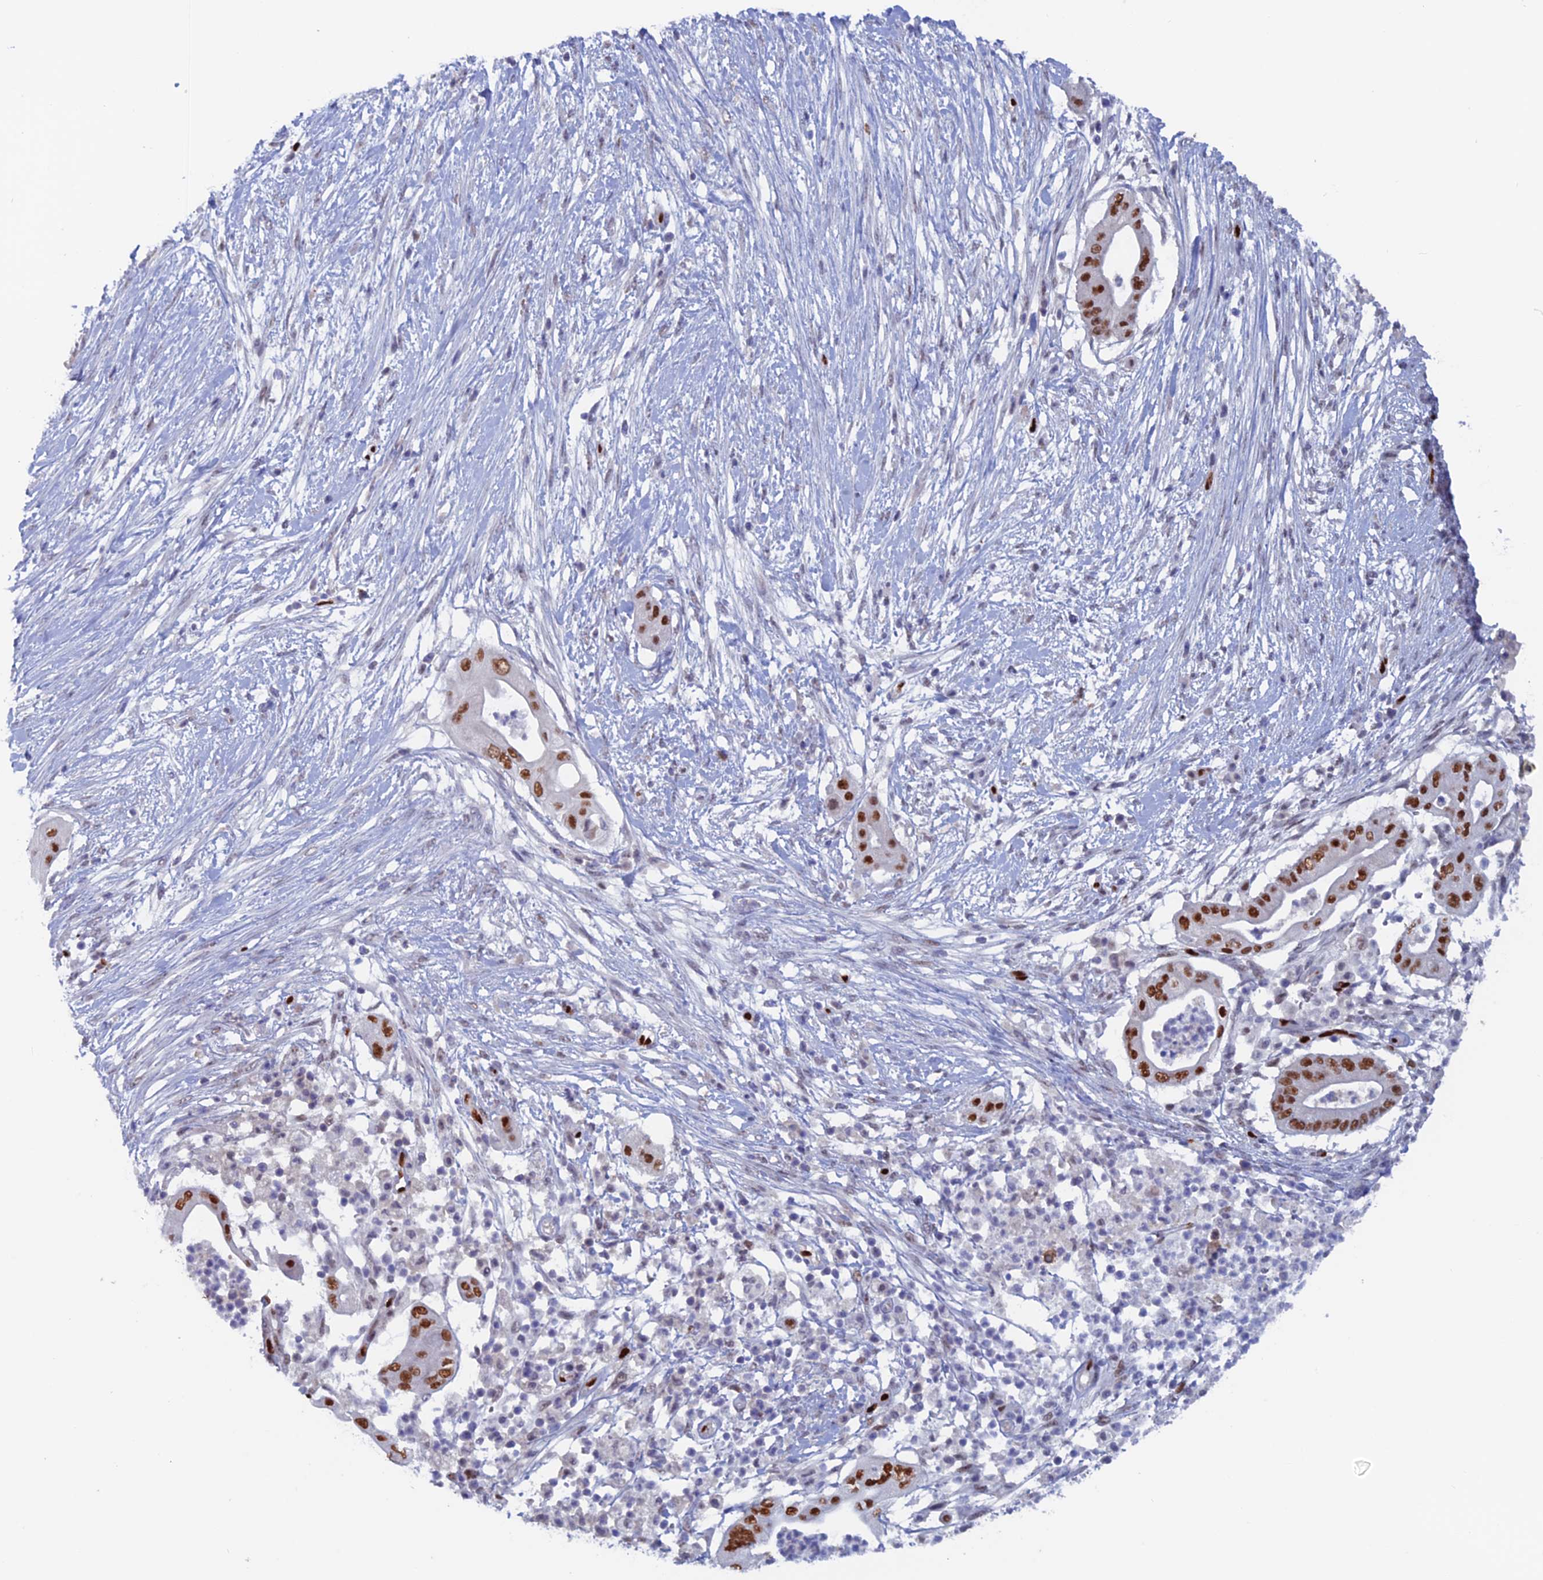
{"staining": {"intensity": "strong", "quantity": ">75%", "location": "nuclear"}, "tissue": "pancreatic cancer", "cell_type": "Tumor cells", "image_type": "cancer", "snomed": [{"axis": "morphology", "description": "Adenocarcinoma, NOS"}, {"axis": "topography", "description": "Pancreas"}], "caption": "Protein staining of adenocarcinoma (pancreatic) tissue reveals strong nuclear expression in approximately >75% of tumor cells.", "gene": "NOL4L", "patient": {"sex": "male", "age": 68}}